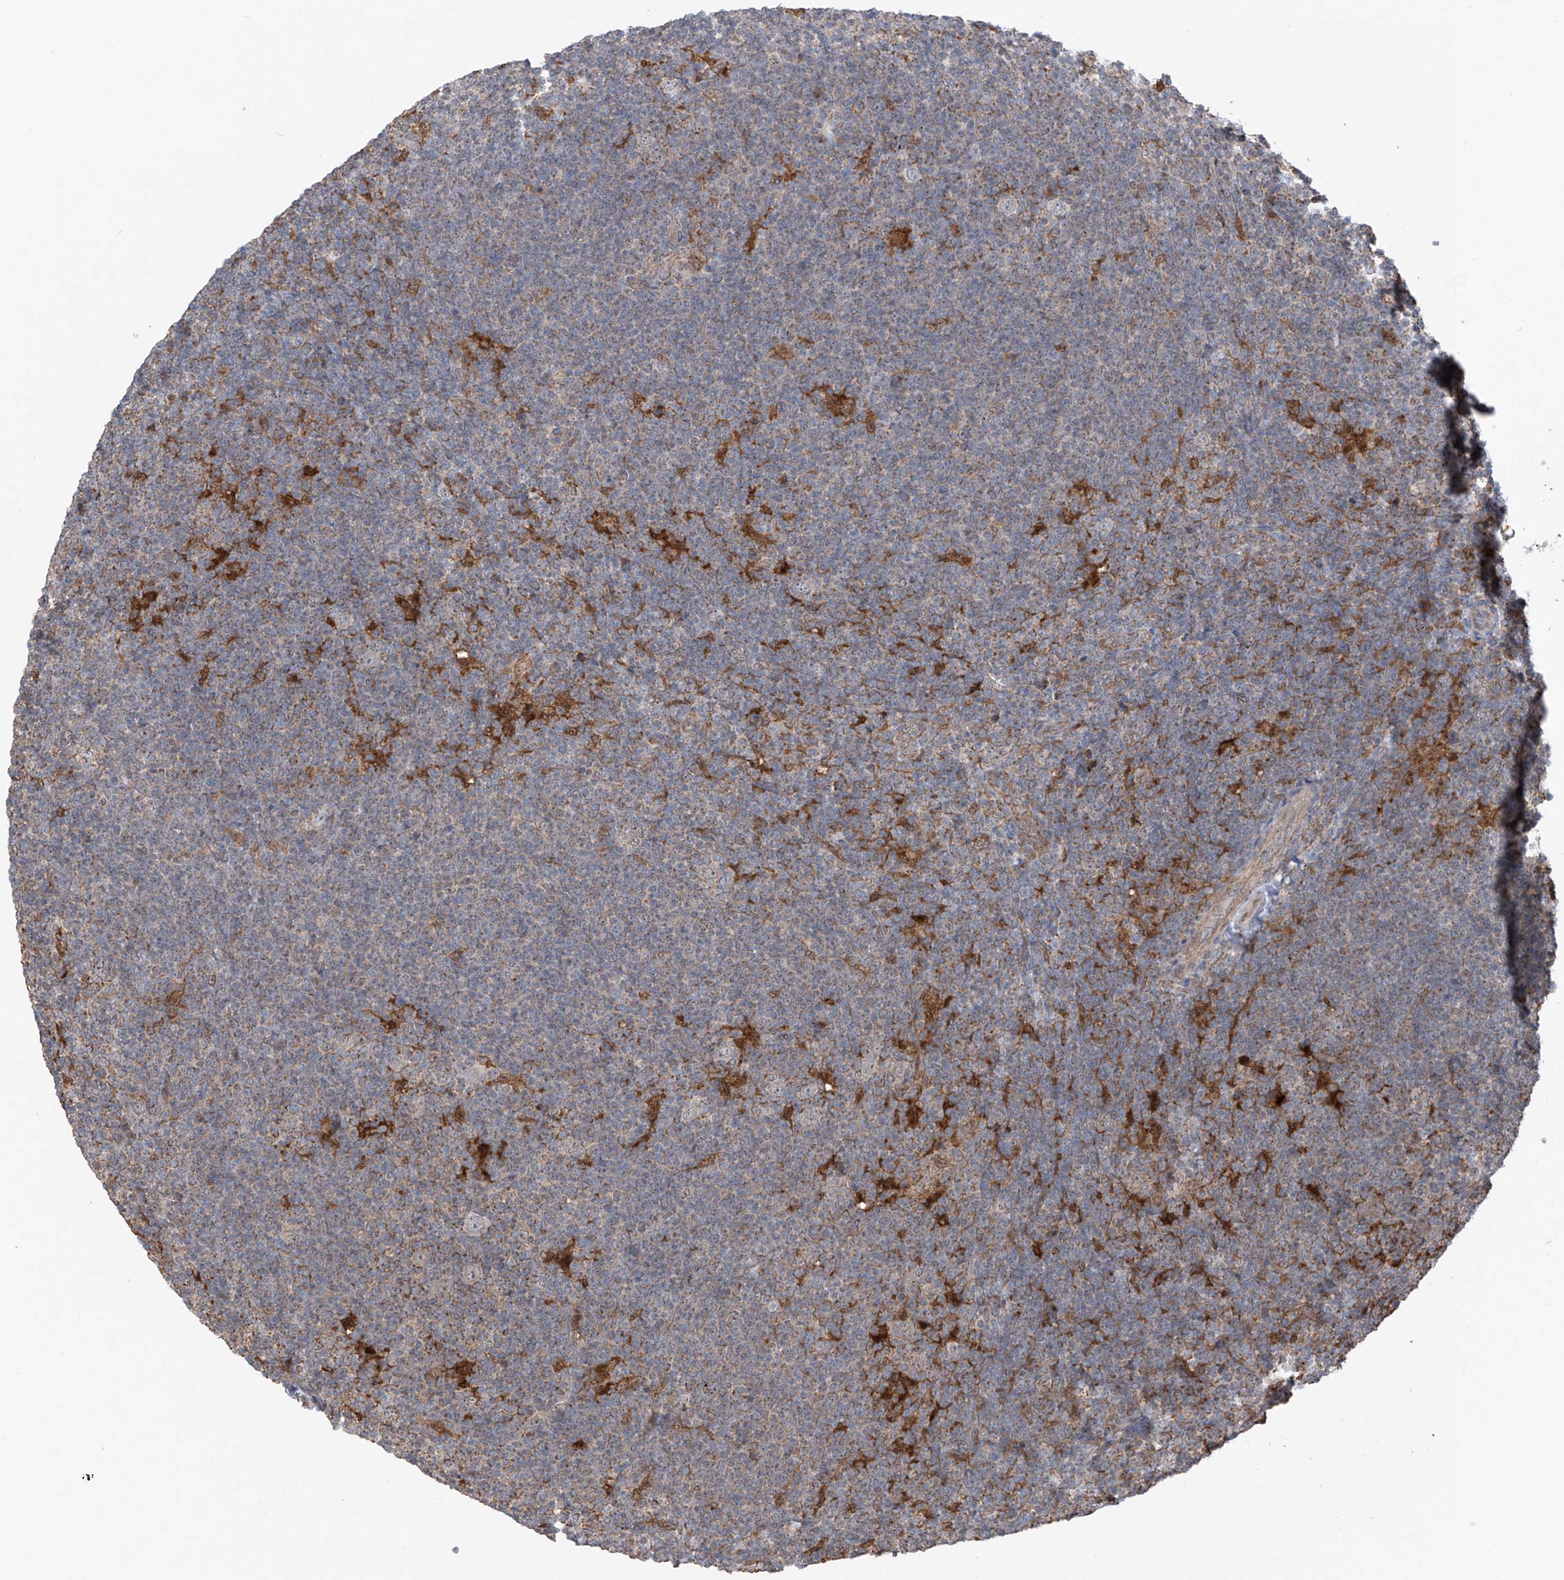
{"staining": {"intensity": "negative", "quantity": "none", "location": "none"}, "tissue": "lymphoma", "cell_type": "Tumor cells", "image_type": "cancer", "snomed": [{"axis": "morphology", "description": "Hodgkin's disease, NOS"}, {"axis": "topography", "description": "Lymph node"}], "caption": "DAB (3,3'-diaminobenzidine) immunohistochemical staining of lymphoma shows no significant positivity in tumor cells.", "gene": "SAMD3", "patient": {"sex": "female", "age": 57}}